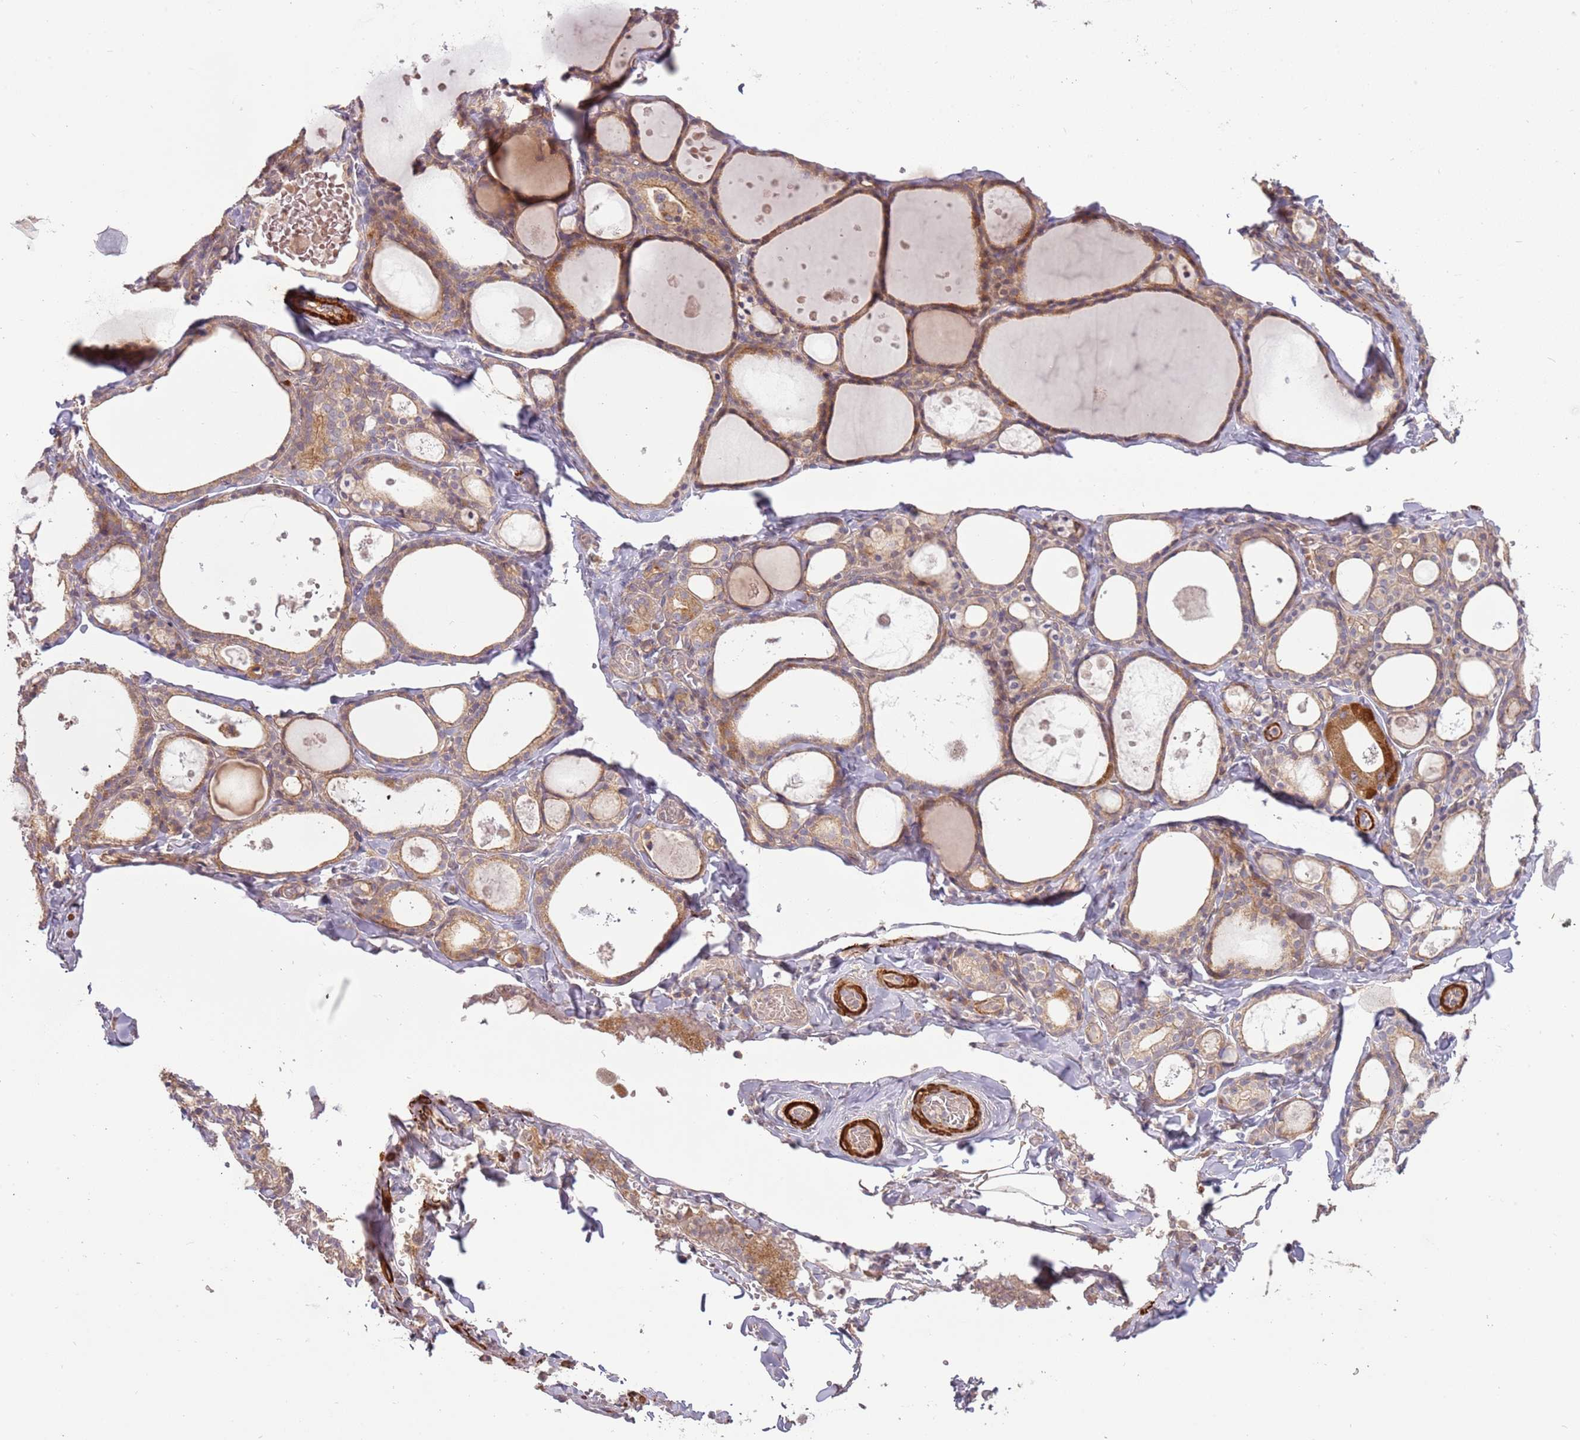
{"staining": {"intensity": "moderate", "quantity": ">75%", "location": "cytoplasmic/membranous"}, "tissue": "thyroid gland", "cell_type": "Glandular cells", "image_type": "normal", "snomed": [{"axis": "morphology", "description": "Normal tissue, NOS"}, {"axis": "topography", "description": "Thyroid gland"}], "caption": "Thyroid gland stained for a protein (brown) exhibits moderate cytoplasmic/membranous positive positivity in approximately >75% of glandular cells.", "gene": "RNF128", "patient": {"sex": "male", "age": 56}}